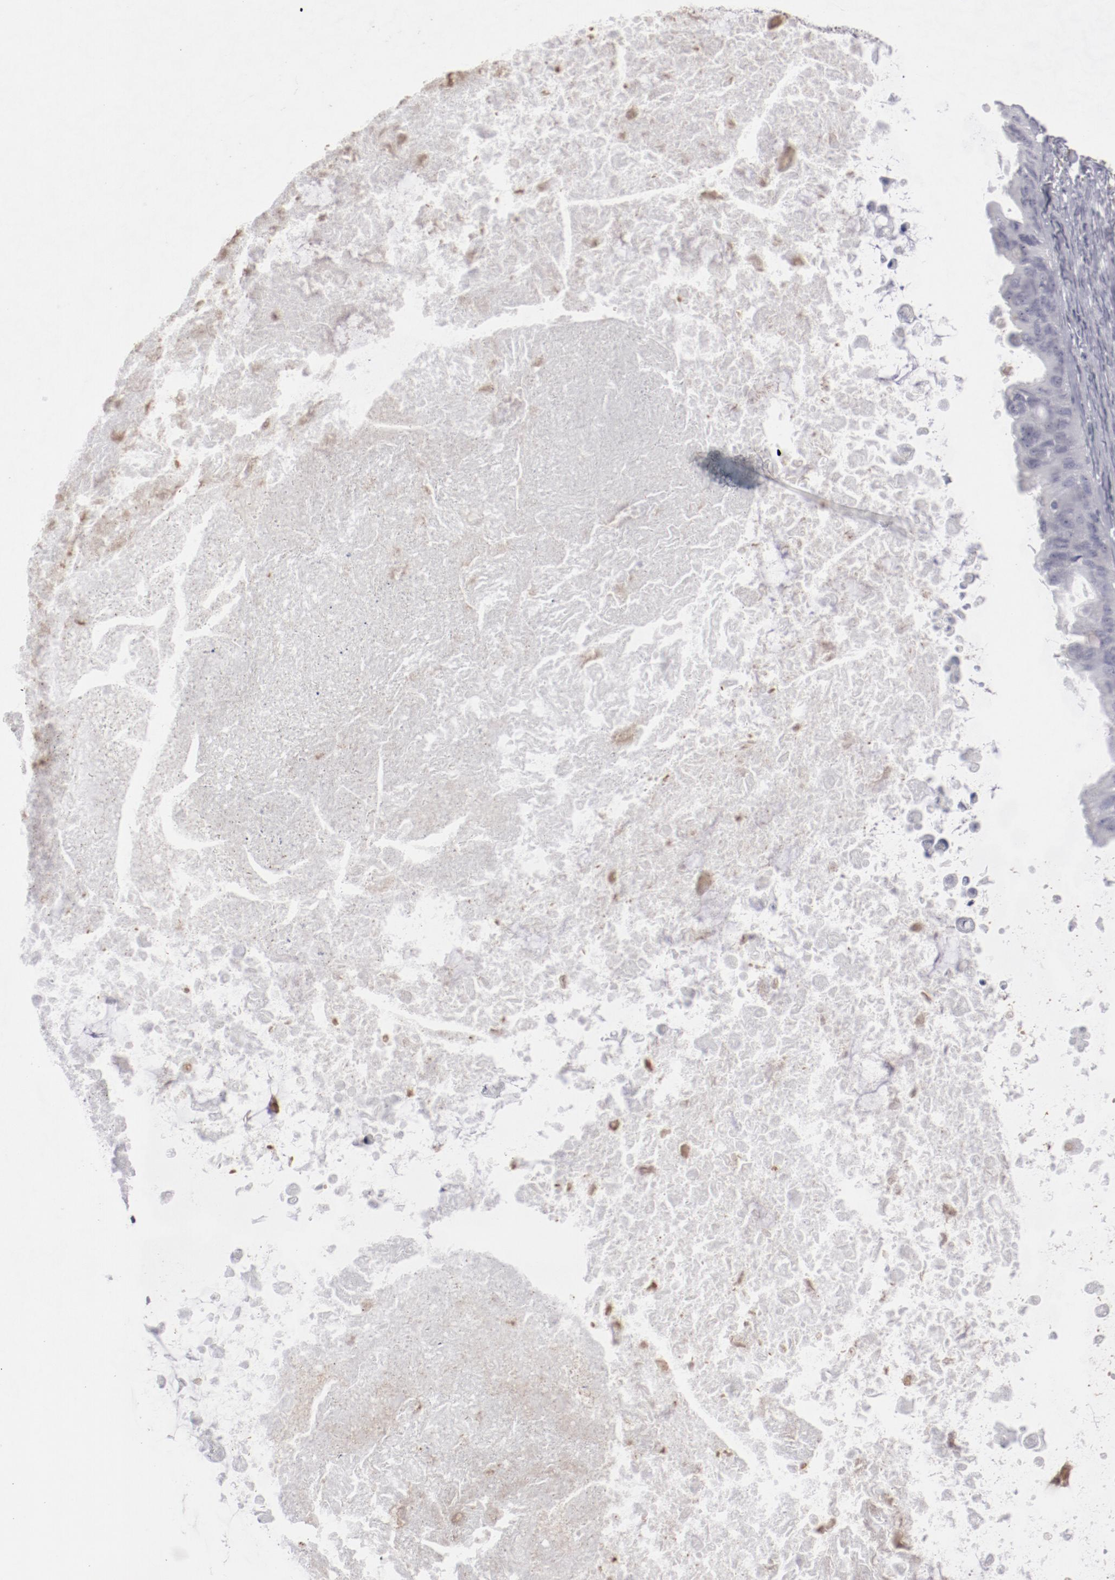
{"staining": {"intensity": "negative", "quantity": "none", "location": "none"}, "tissue": "ovarian cancer", "cell_type": "Tumor cells", "image_type": "cancer", "snomed": [{"axis": "morphology", "description": "Cystadenocarcinoma, mucinous, NOS"}, {"axis": "topography", "description": "Ovary"}], "caption": "Mucinous cystadenocarcinoma (ovarian) was stained to show a protein in brown. There is no significant positivity in tumor cells.", "gene": "LEF1", "patient": {"sex": "female", "age": 37}}